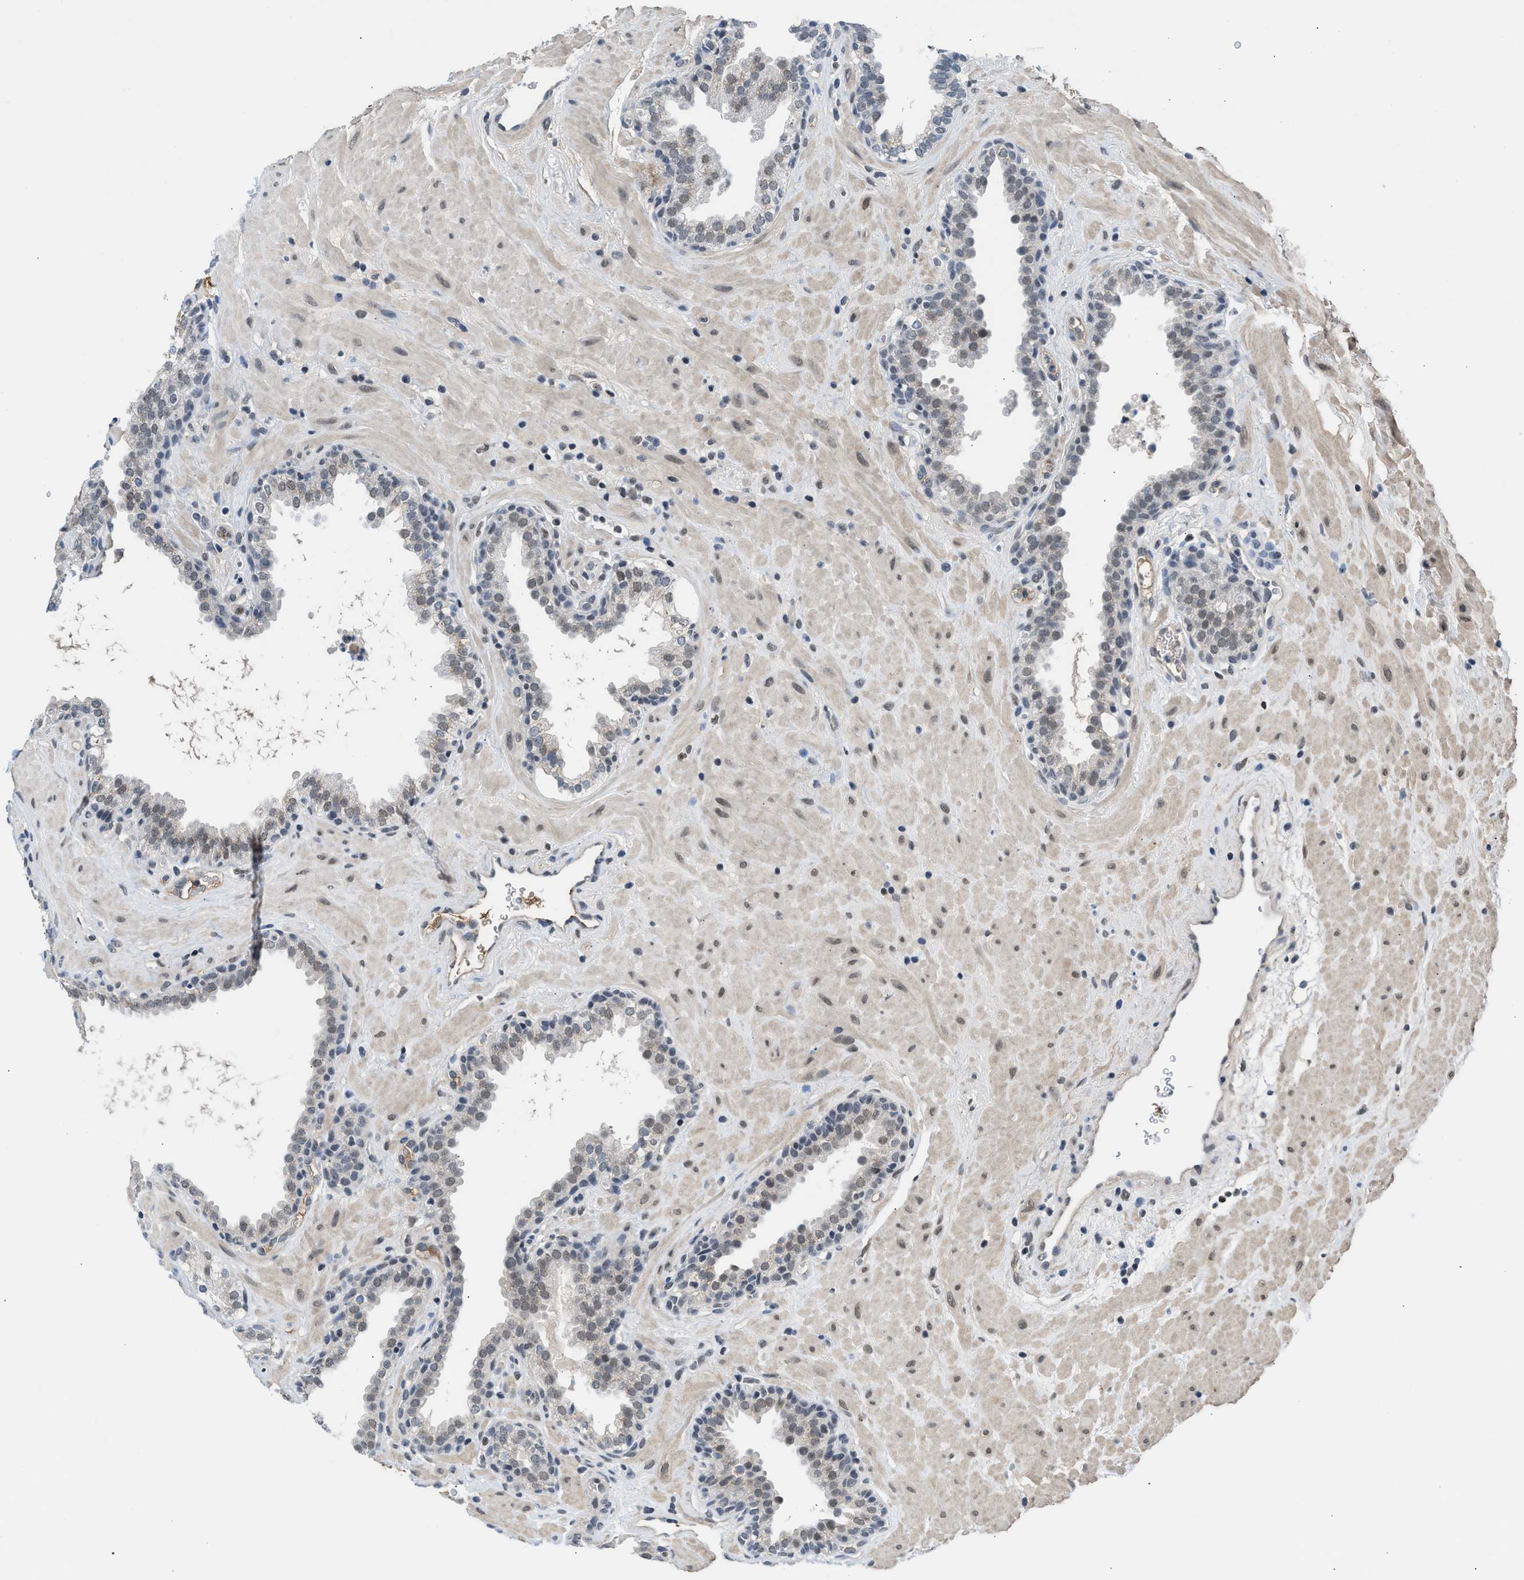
{"staining": {"intensity": "moderate", "quantity": "25%-75%", "location": "nuclear"}, "tissue": "prostate", "cell_type": "Glandular cells", "image_type": "normal", "snomed": [{"axis": "morphology", "description": "Normal tissue, NOS"}, {"axis": "topography", "description": "Prostate"}], "caption": "Benign prostate demonstrates moderate nuclear staining in about 25%-75% of glandular cells, visualized by immunohistochemistry. Immunohistochemistry (ihc) stains the protein in brown and the nuclei are stained blue.", "gene": "TERF2IP", "patient": {"sex": "male", "age": 51}}